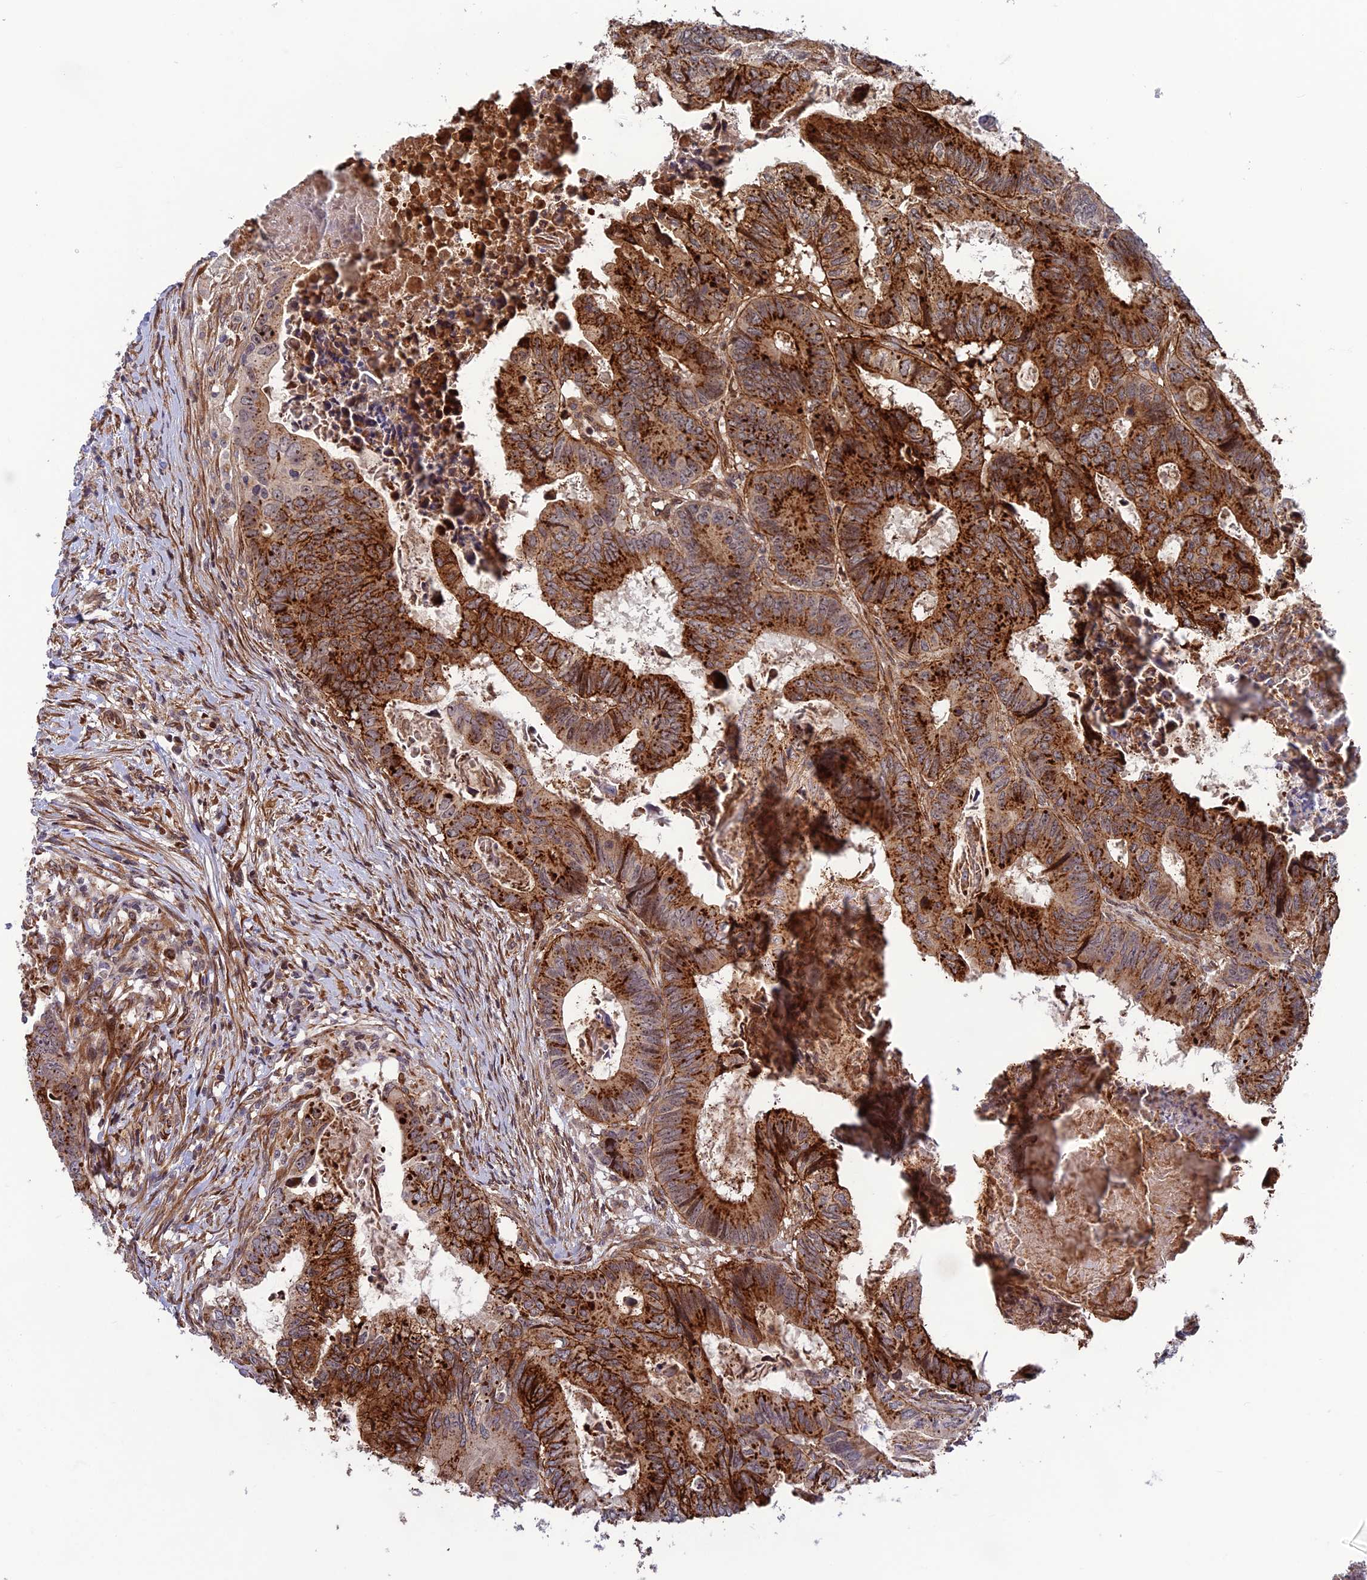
{"staining": {"intensity": "strong", "quantity": ">75%", "location": "cytoplasmic/membranous"}, "tissue": "colorectal cancer", "cell_type": "Tumor cells", "image_type": "cancer", "snomed": [{"axis": "morphology", "description": "Adenocarcinoma, NOS"}, {"axis": "topography", "description": "Colon"}], "caption": "About >75% of tumor cells in colorectal cancer display strong cytoplasmic/membranous protein staining as visualized by brown immunohistochemical staining.", "gene": "SMIM7", "patient": {"sex": "male", "age": 85}}